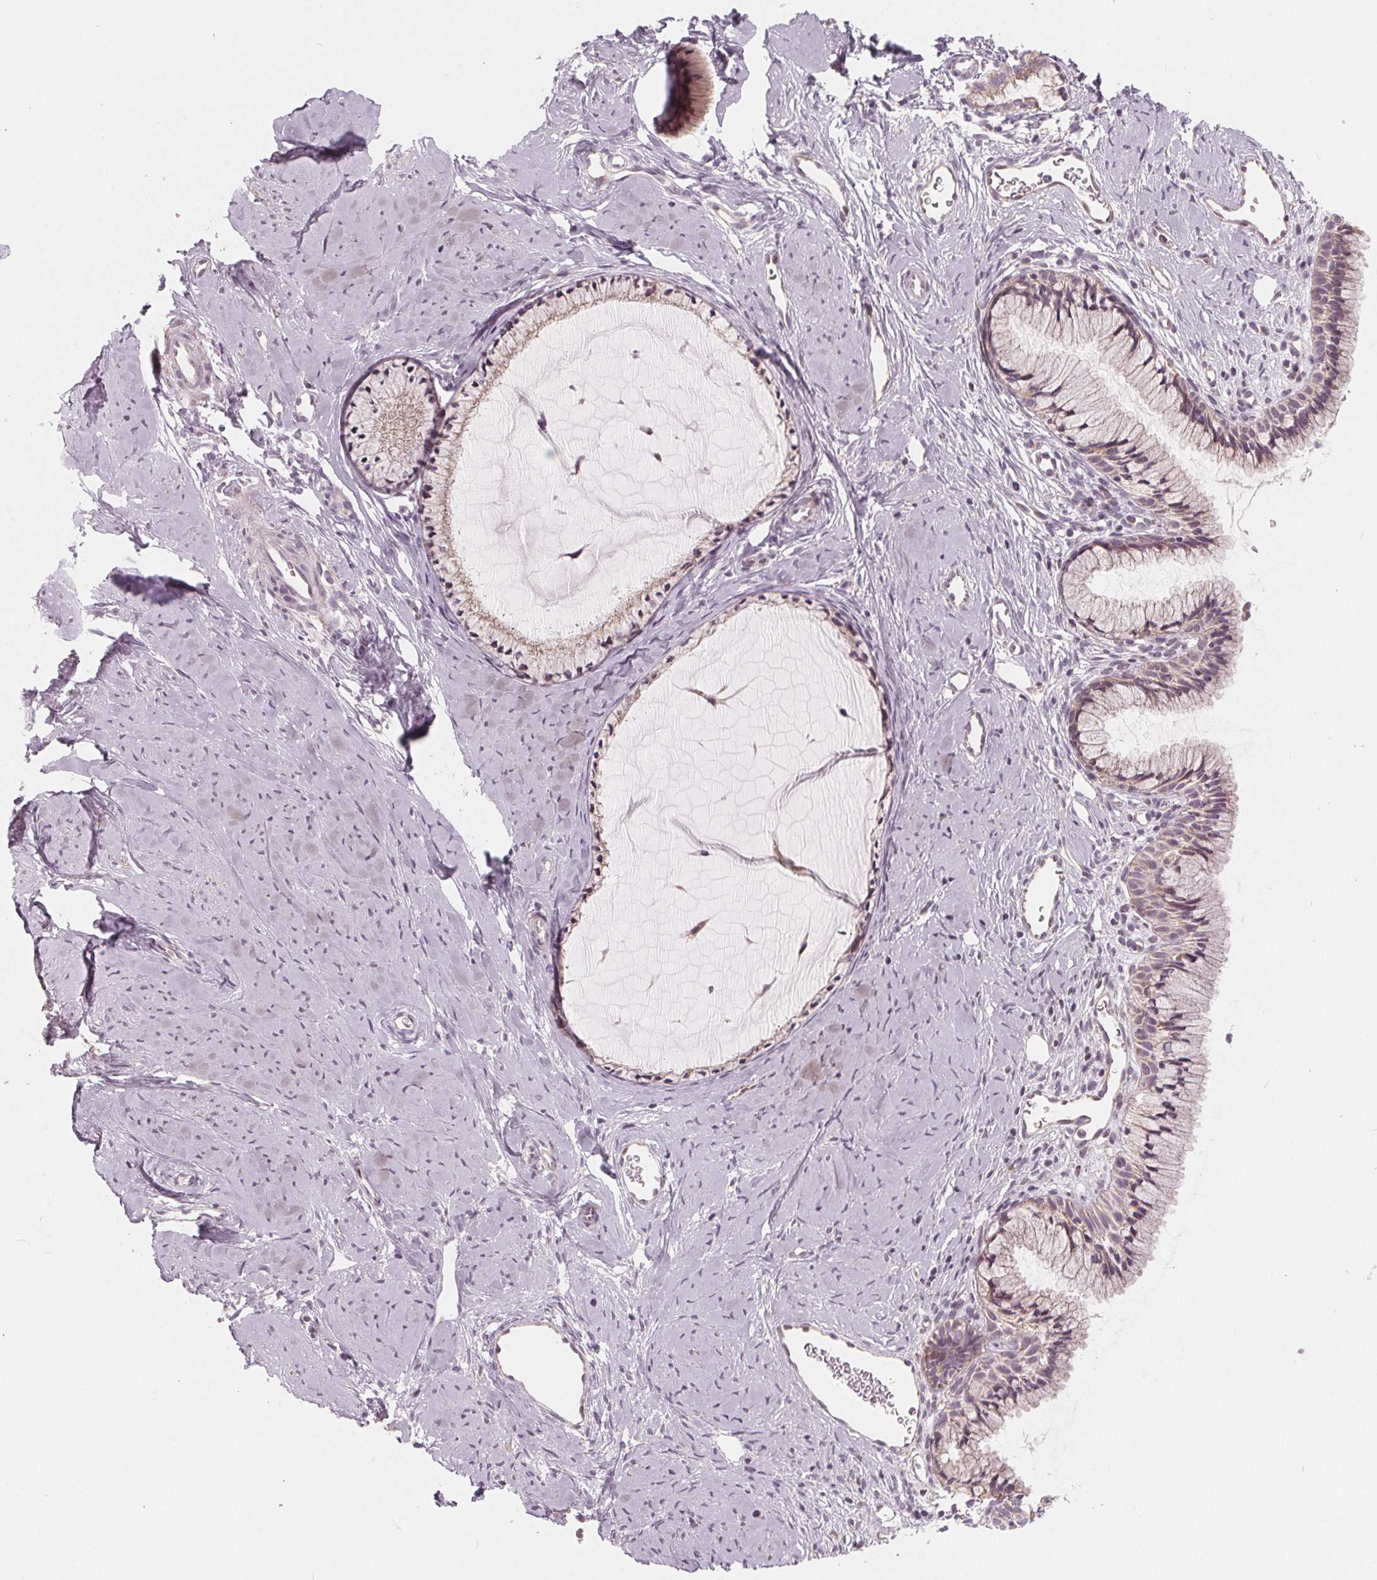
{"staining": {"intensity": "weak", "quantity": "25%-75%", "location": "cytoplasmic/membranous"}, "tissue": "cervix", "cell_type": "Glandular cells", "image_type": "normal", "snomed": [{"axis": "morphology", "description": "Normal tissue, NOS"}, {"axis": "topography", "description": "Cervix"}], "caption": "Cervix stained with DAB (3,3'-diaminobenzidine) immunohistochemistry demonstrates low levels of weak cytoplasmic/membranous positivity in about 25%-75% of glandular cells.", "gene": "NUP210L", "patient": {"sex": "female", "age": 40}}